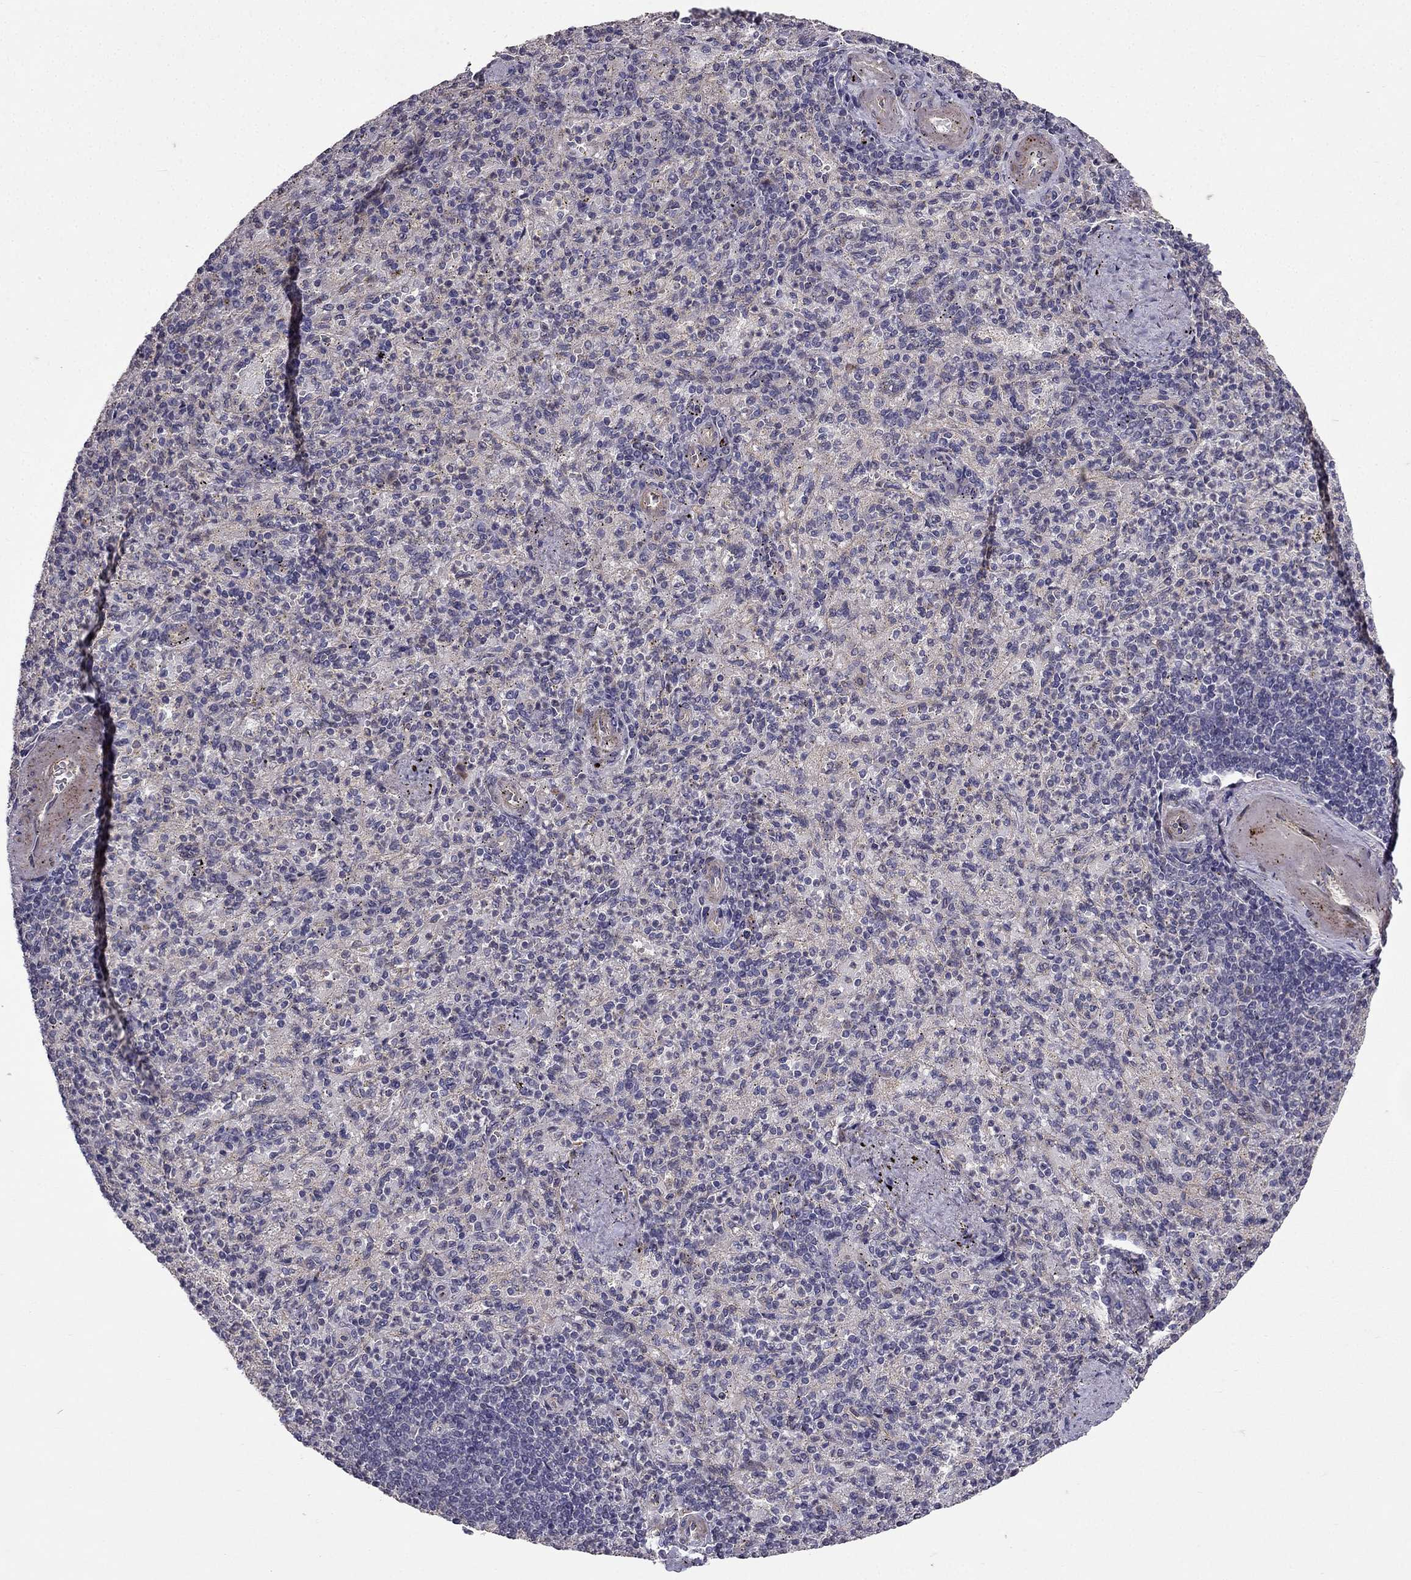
{"staining": {"intensity": "negative", "quantity": "none", "location": "none"}, "tissue": "spleen", "cell_type": "Cells in red pulp", "image_type": "normal", "snomed": [{"axis": "morphology", "description": "Normal tissue, NOS"}, {"axis": "topography", "description": "Spleen"}], "caption": "Protein analysis of normal spleen shows no significant positivity in cells in red pulp.", "gene": "RASIP1", "patient": {"sex": "female", "age": 74}}